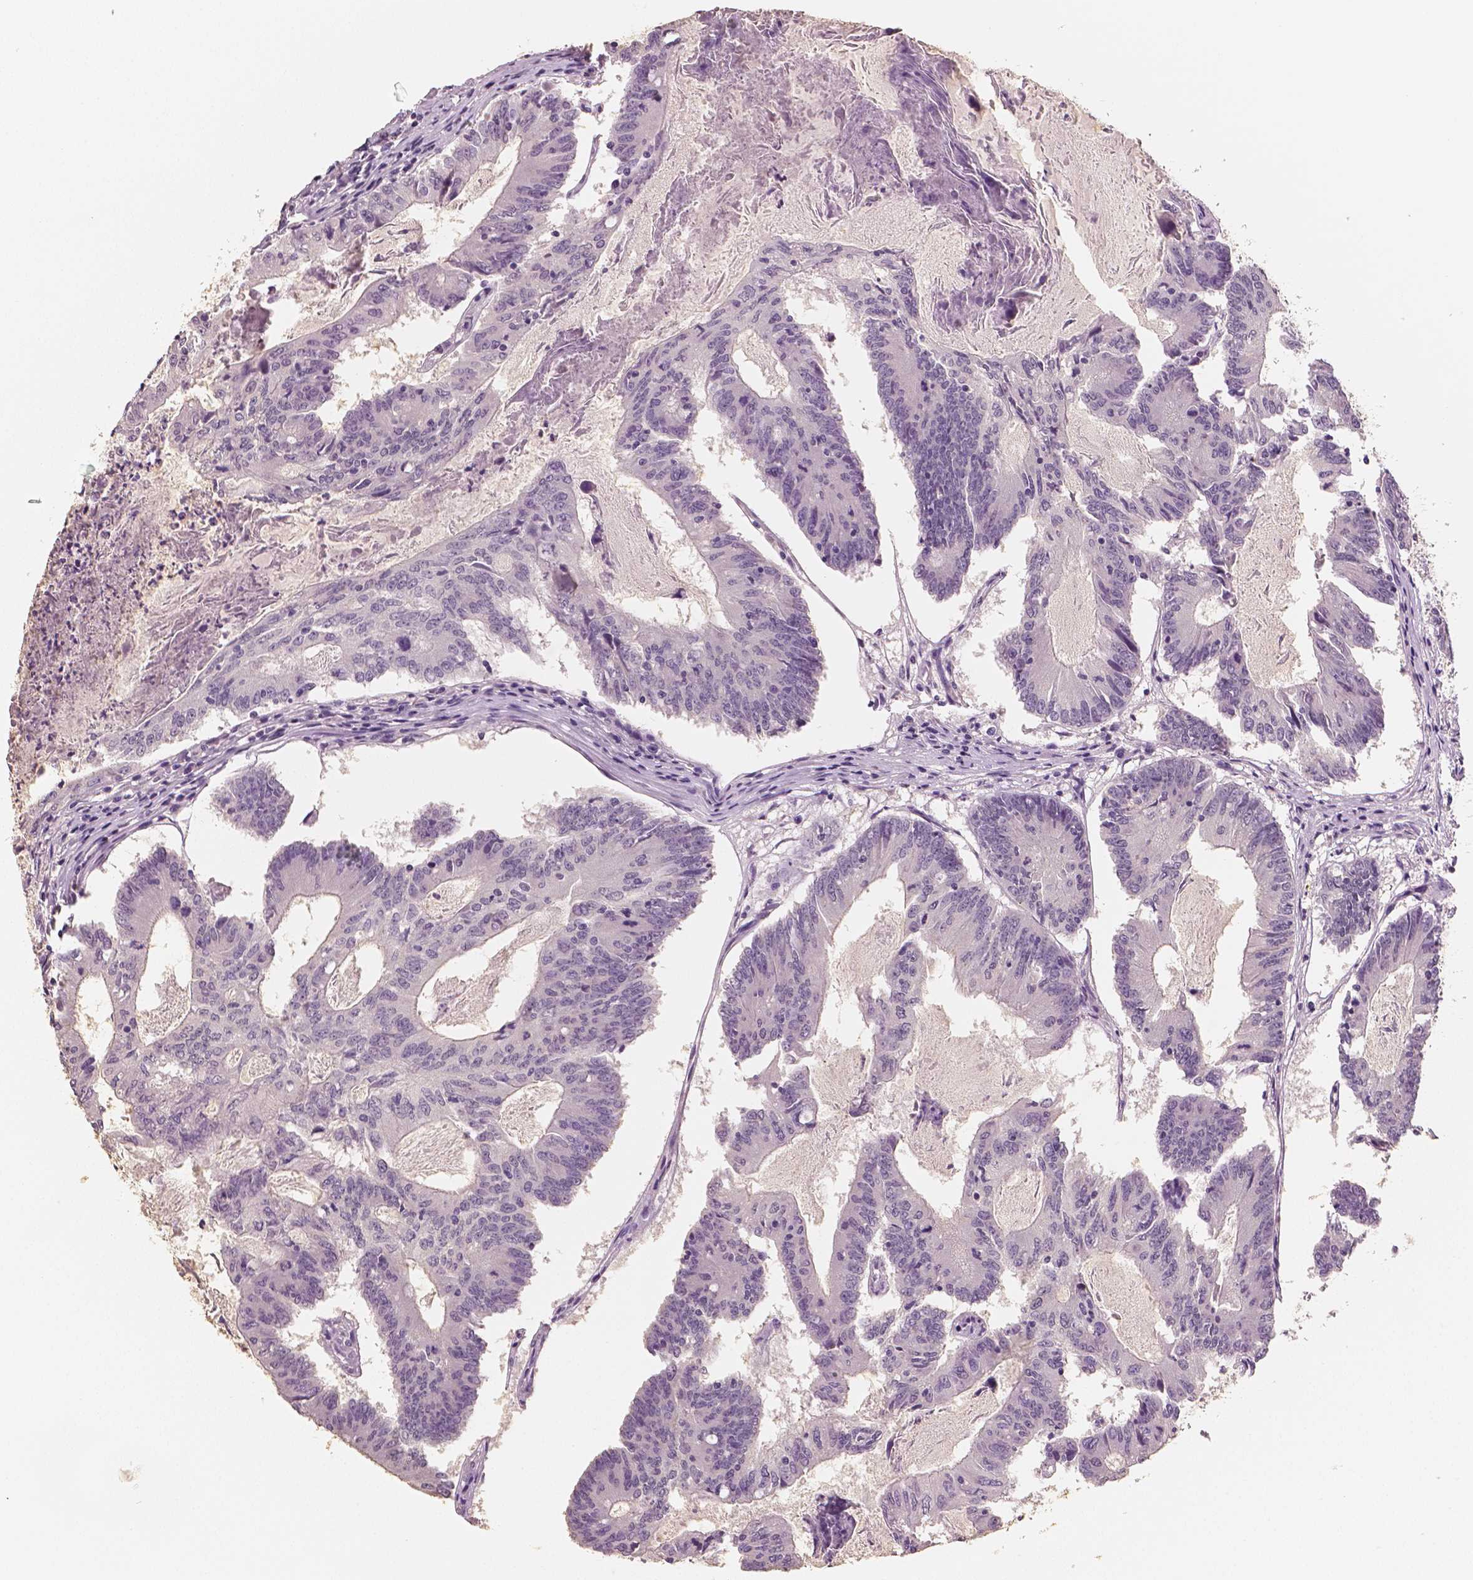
{"staining": {"intensity": "negative", "quantity": "none", "location": "none"}, "tissue": "colorectal cancer", "cell_type": "Tumor cells", "image_type": "cancer", "snomed": [{"axis": "morphology", "description": "Adenocarcinoma, NOS"}, {"axis": "topography", "description": "Colon"}], "caption": "DAB immunohistochemical staining of adenocarcinoma (colorectal) displays no significant positivity in tumor cells.", "gene": "NECAB2", "patient": {"sex": "female", "age": 70}}